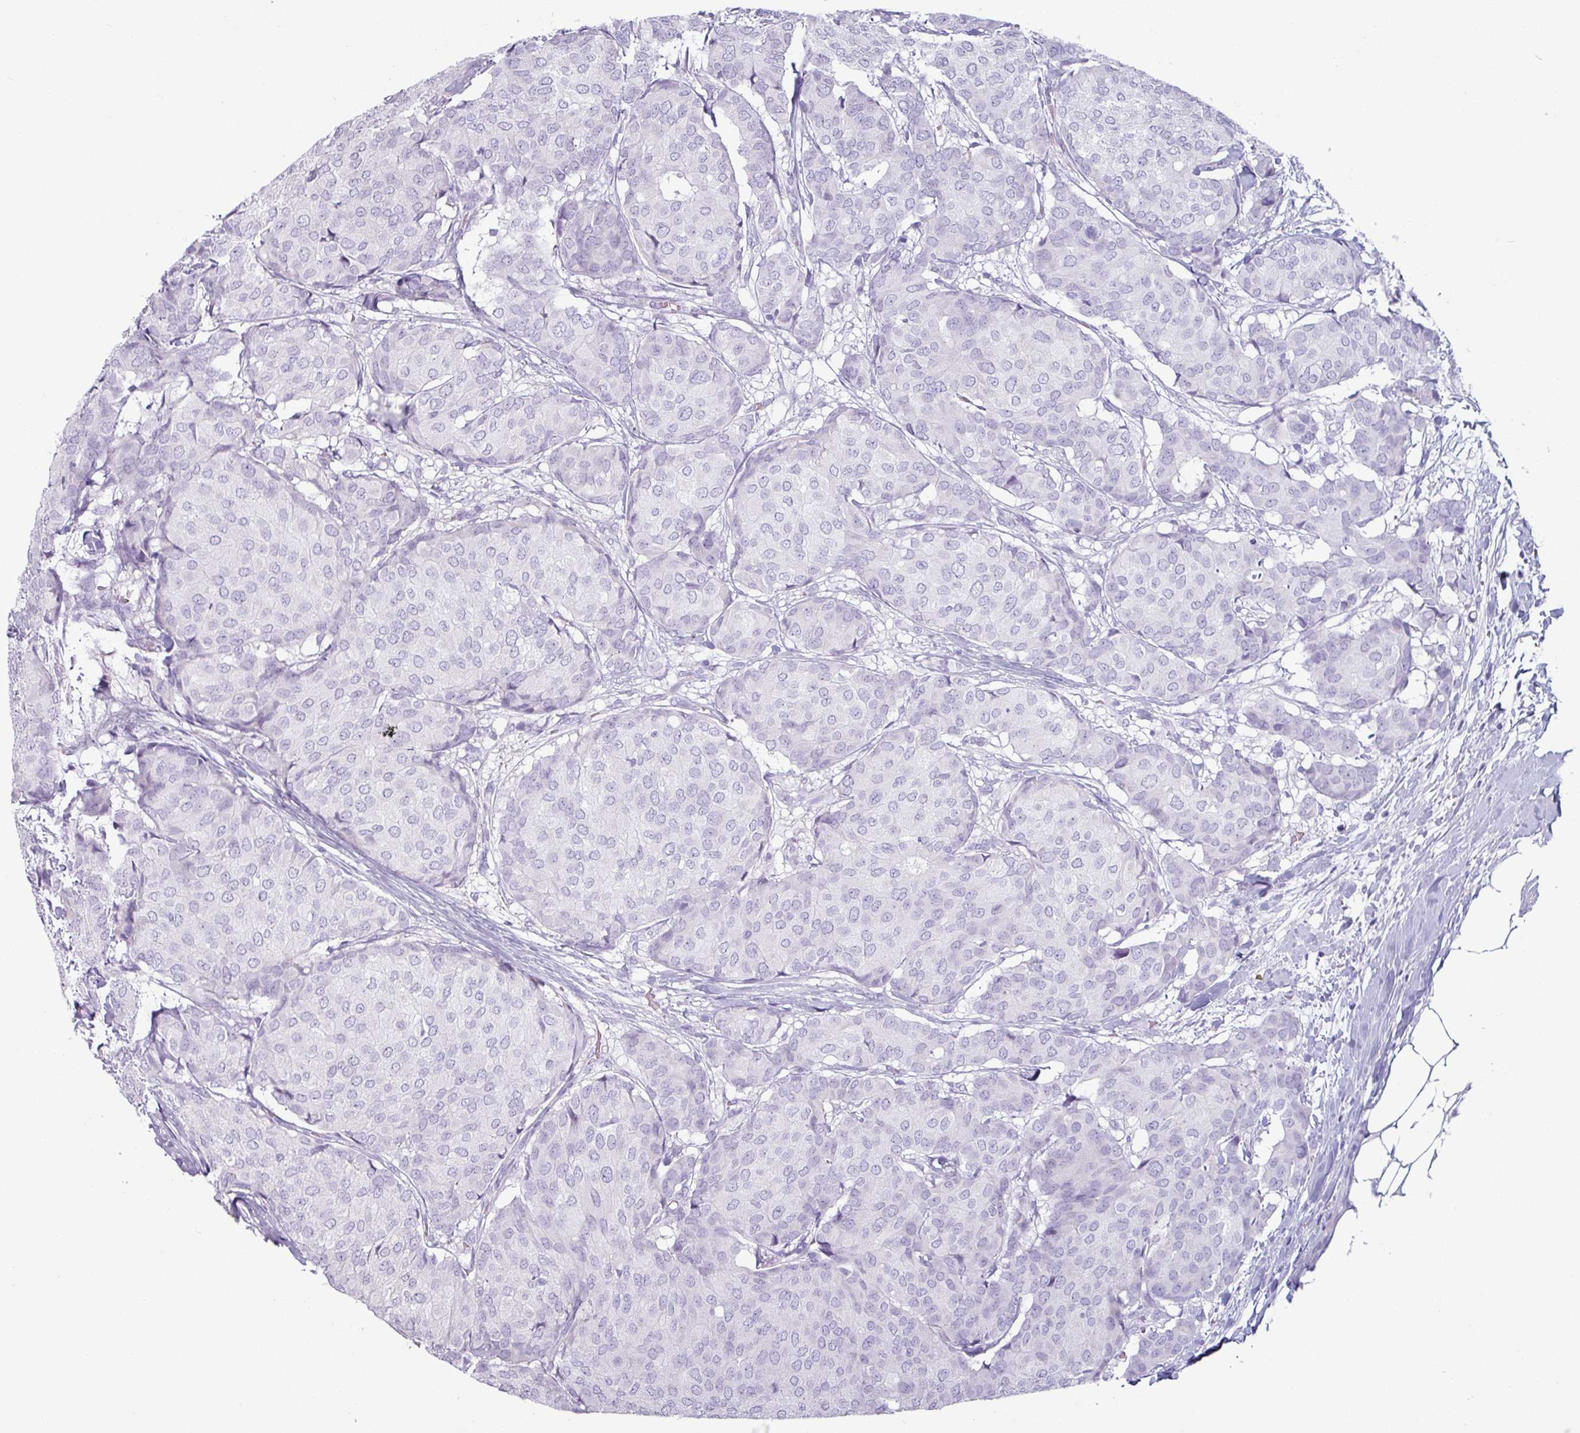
{"staining": {"intensity": "negative", "quantity": "none", "location": "none"}, "tissue": "breast cancer", "cell_type": "Tumor cells", "image_type": "cancer", "snomed": [{"axis": "morphology", "description": "Duct carcinoma"}, {"axis": "topography", "description": "Breast"}], "caption": "Human breast infiltrating ductal carcinoma stained for a protein using immunohistochemistry demonstrates no expression in tumor cells.", "gene": "CLCA1", "patient": {"sex": "female", "age": 75}}